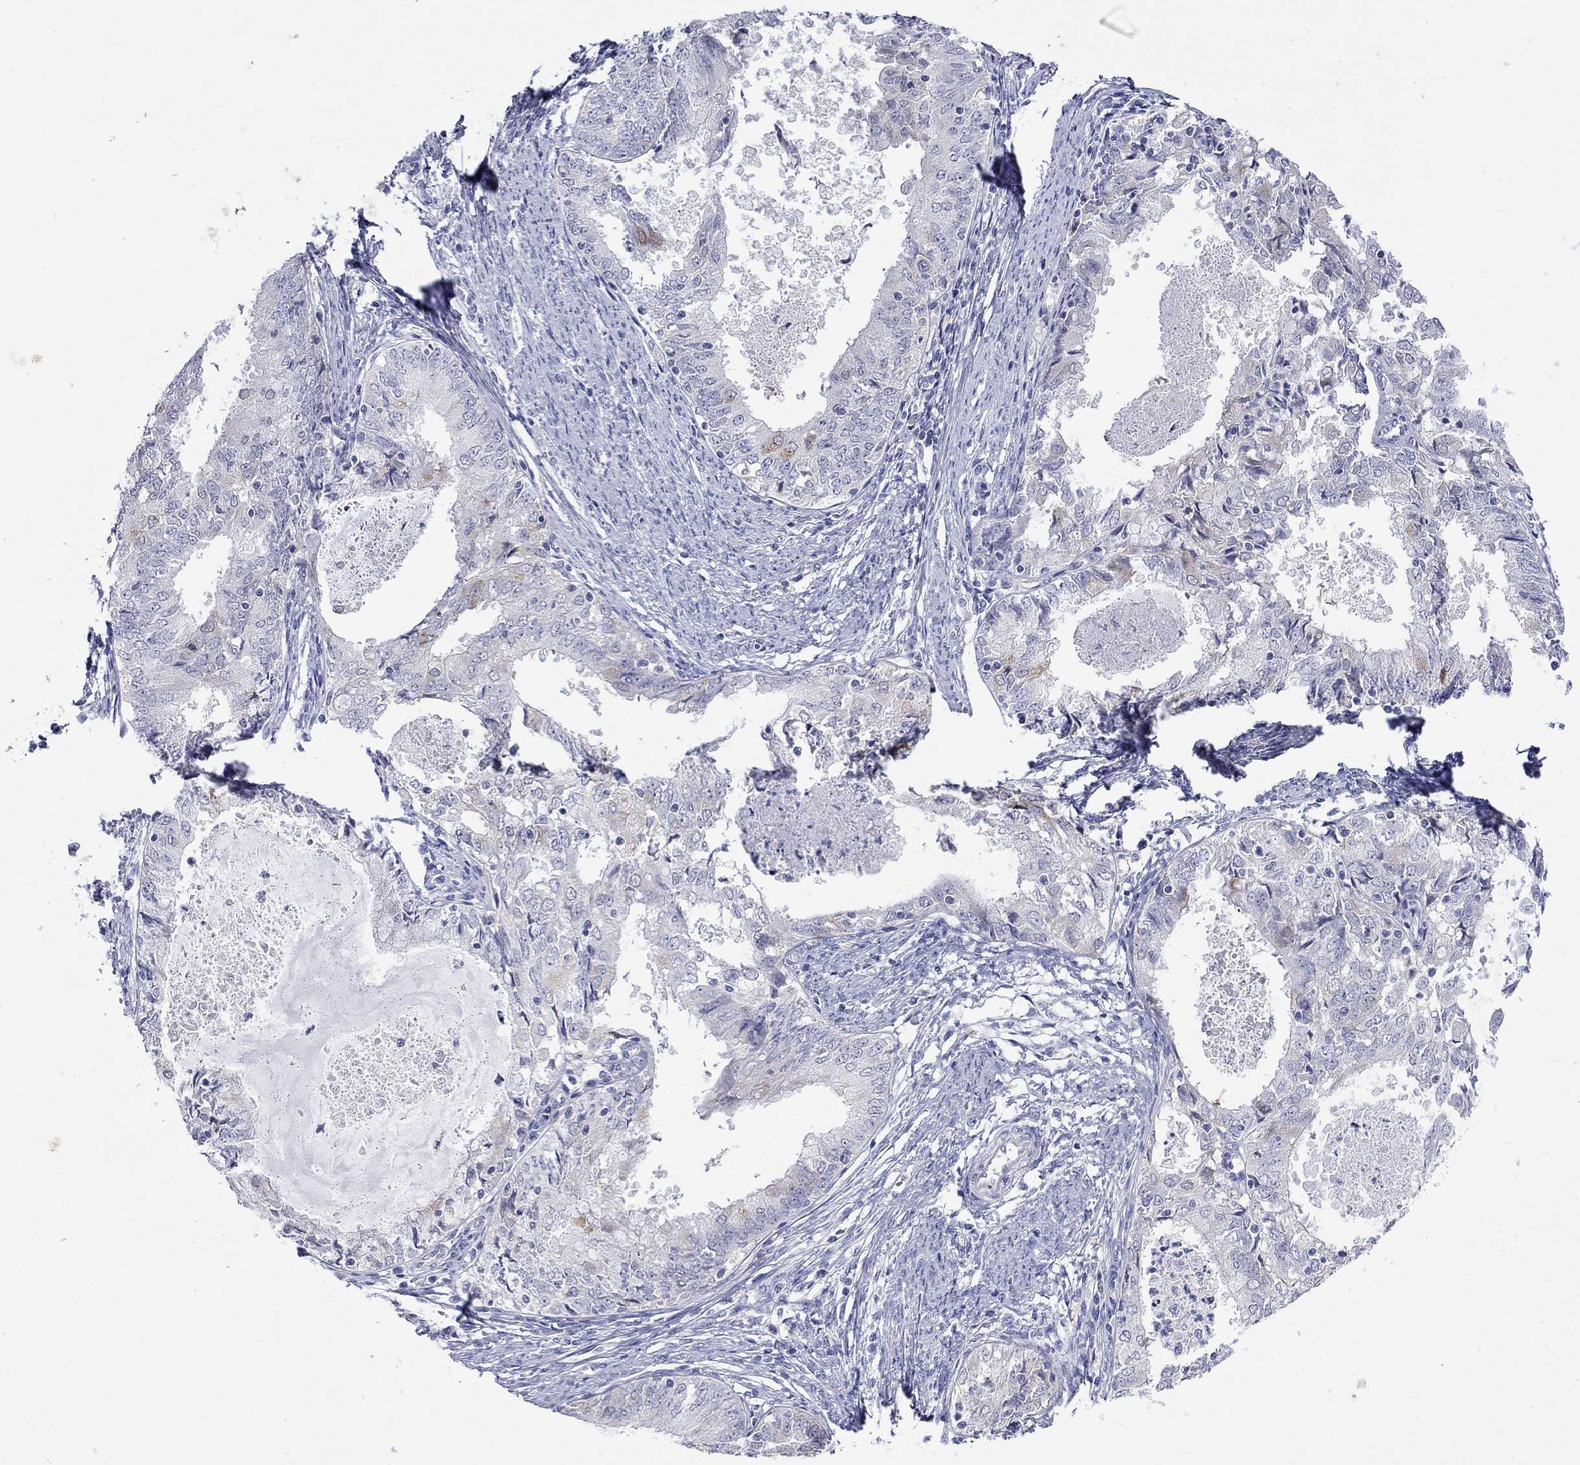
{"staining": {"intensity": "negative", "quantity": "none", "location": "none"}, "tissue": "endometrial cancer", "cell_type": "Tumor cells", "image_type": "cancer", "snomed": [{"axis": "morphology", "description": "Adenocarcinoma, NOS"}, {"axis": "topography", "description": "Endometrium"}], "caption": "Histopathology image shows no protein staining in tumor cells of endometrial cancer (adenocarcinoma) tissue.", "gene": "CERS1", "patient": {"sex": "female", "age": 57}}